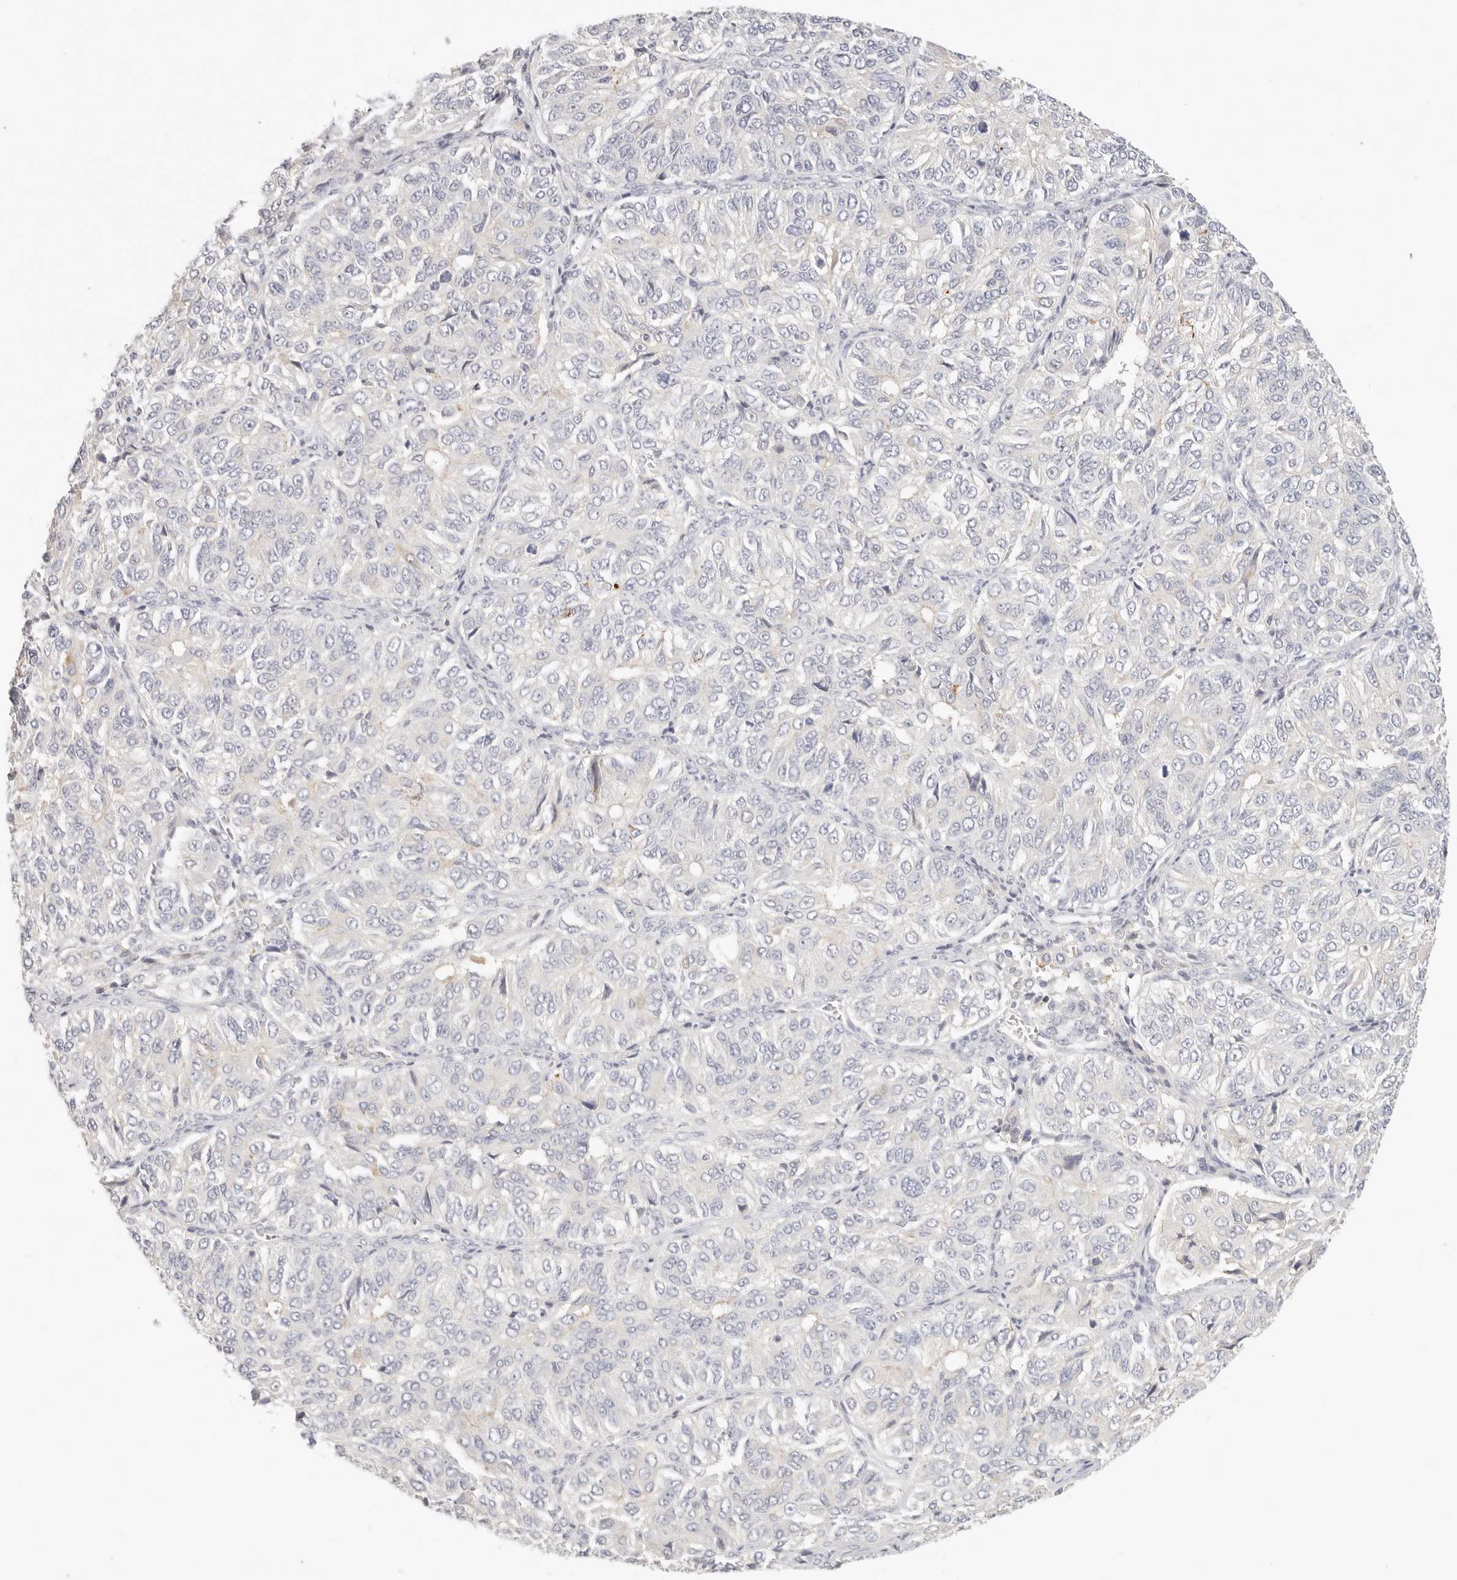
{"staining": {"intensity": "negative", "quantity": "none", "location": "none"}, "tissue": "ovarian cancer", "cell_type": "Tumor cells", "image_type": "cancer", "snomed": [{"axis": "morphology", "description": "Carcinoma, endometroid"}, {"axis": "topography", "description": "Ovary"}], "caption": "Photomicrograph shows no significant protein staining in tumor cells of ovarian cancer.", "gene": "CEP120", "patient": {"sex": "female", "age": 51}}